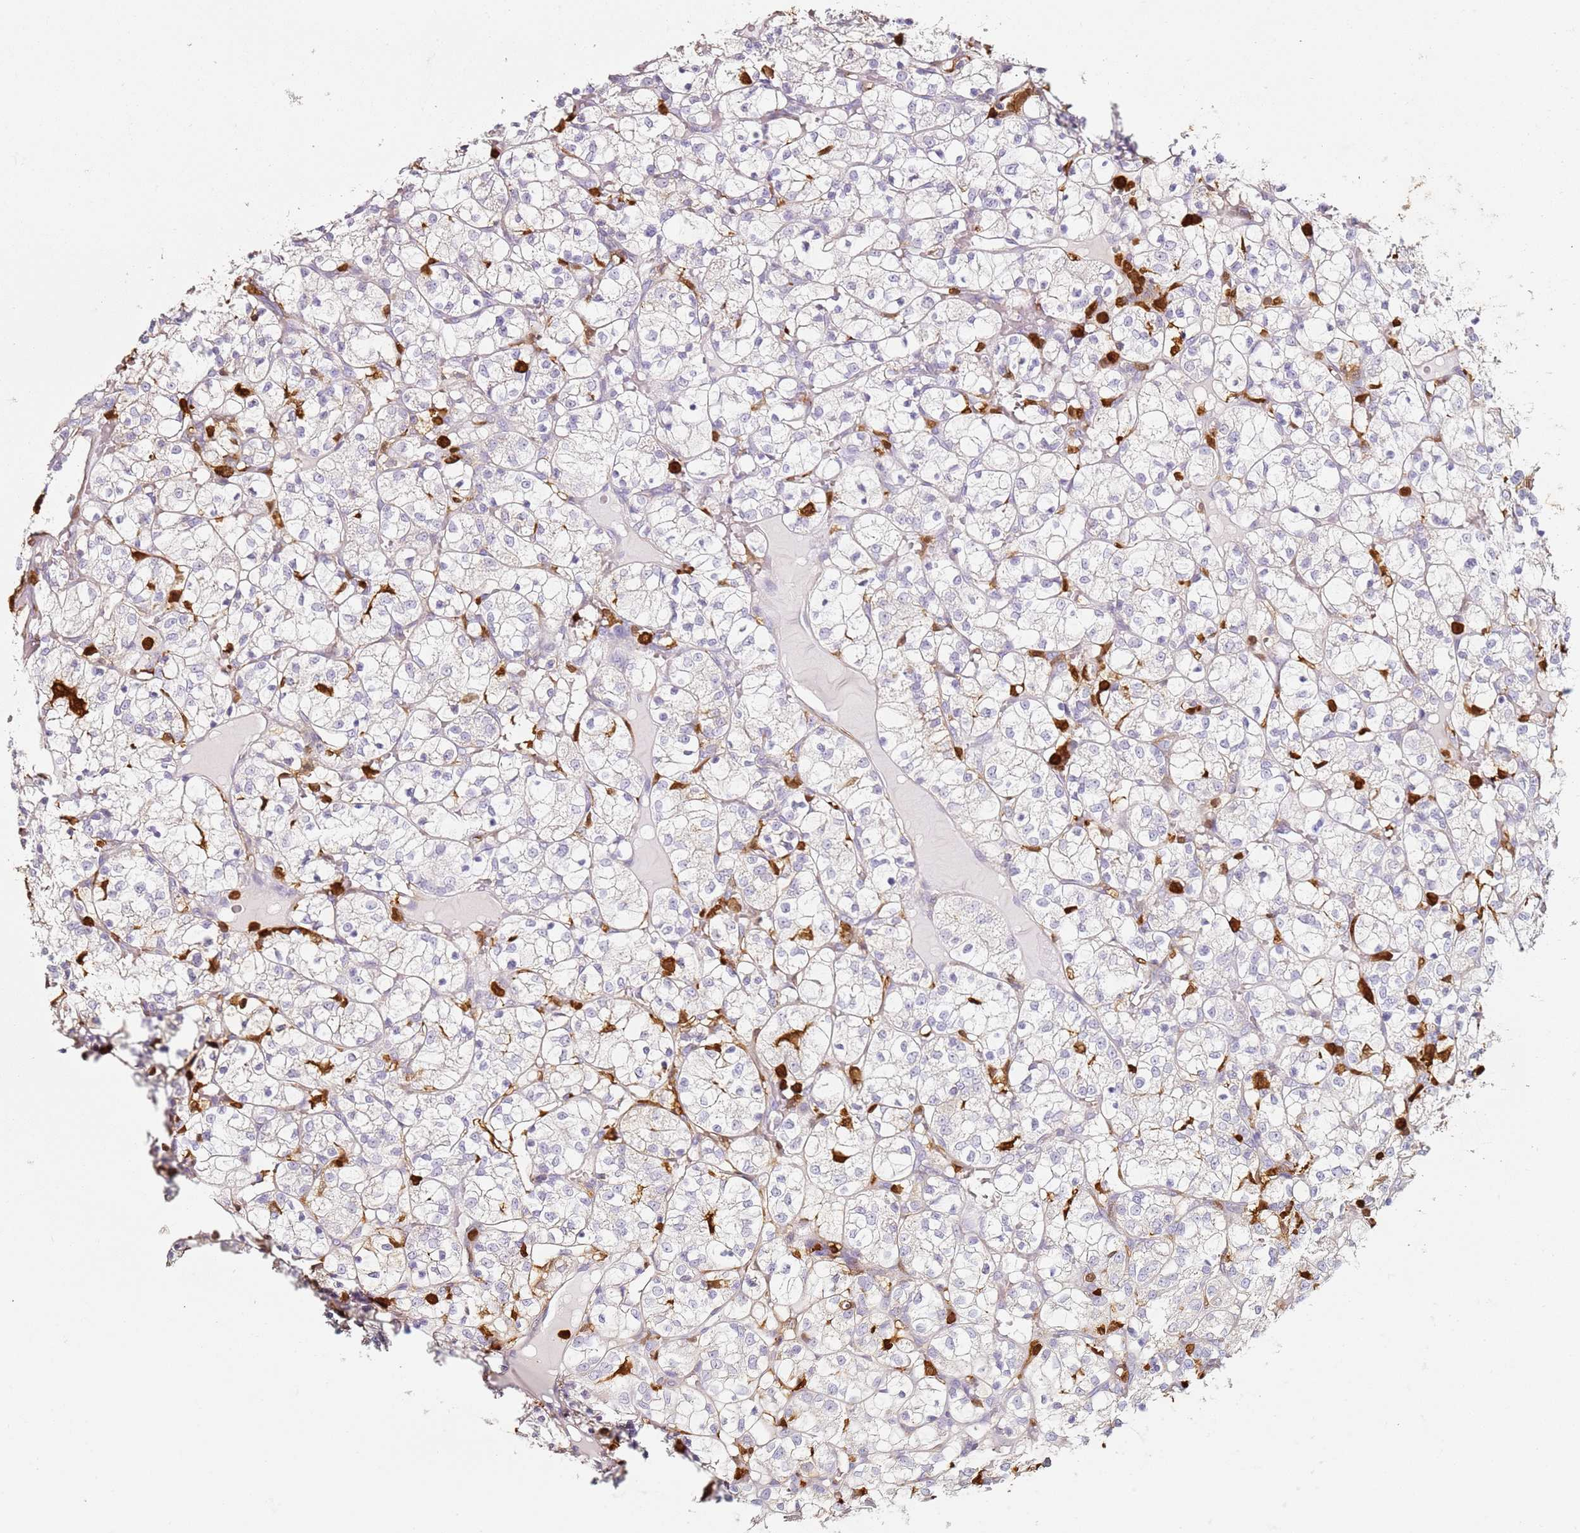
{"staining": {"intensity": "negative", "quantity": "none", "location": "none"}, "tissue": "renal cancer", "cell_type": "Tumor cells", "image_type": "cancer", "snomed": [{"axis": "morphology", "description": "Adenocarcinoma, NOS"}, {"axis": "topography", "description": "Kidney"}], "caption": "This micrograph is of renal cancer (adenocarcinoma) stained with immunohistochemistry to label a protein in brown with the nuclei are counter-stained blue. There is no expression in tumor cells.", "gene": "S100A4", "patient": {"sex": "female", "age": 69}}